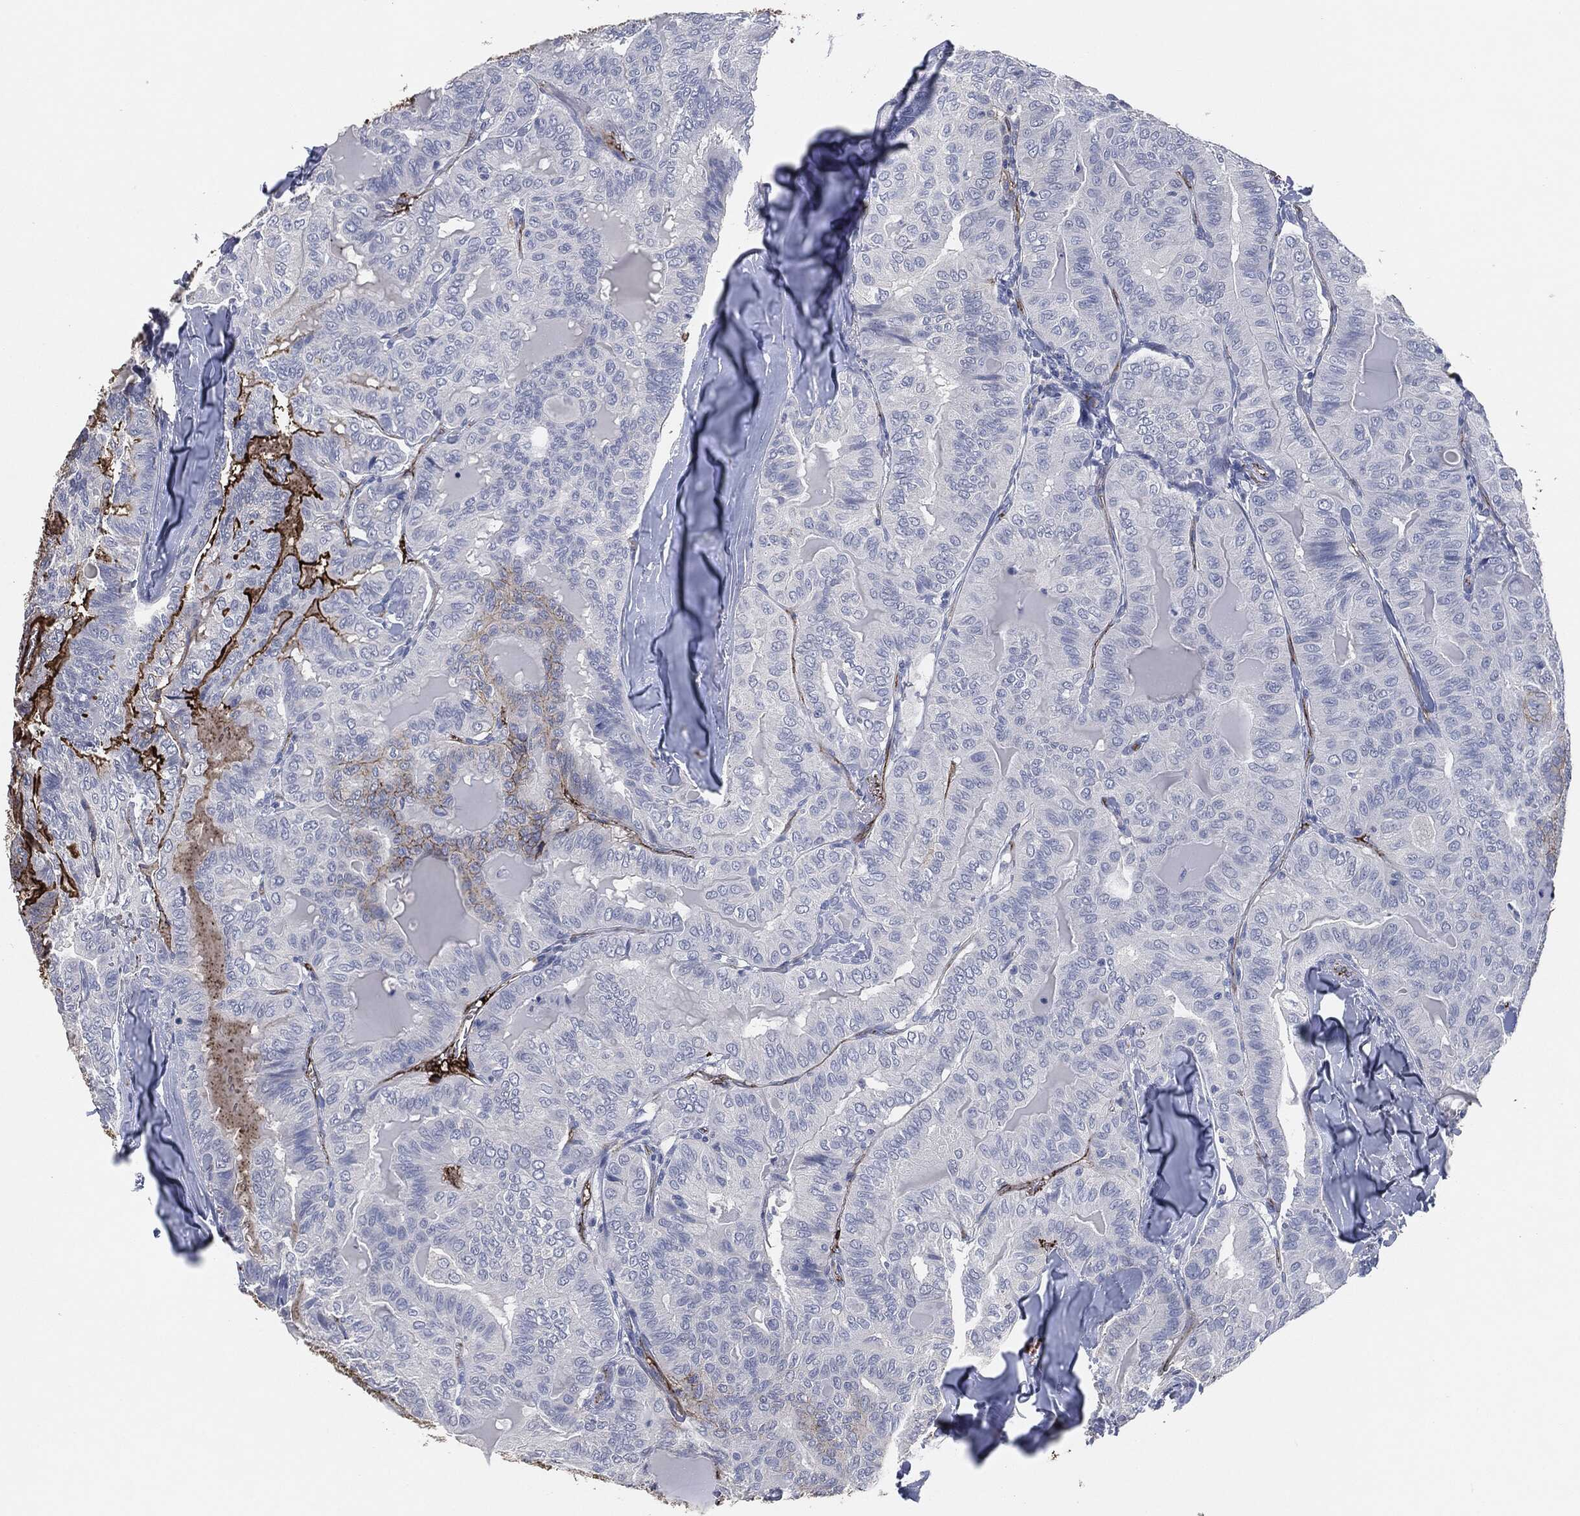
{"staining": {"intensity": "strong", "quantity": "<25%", "location": "cytoplasmic/membranous"}, "tissue": "thyroid cancer", "cell_type": "Tumor cells", "image_type": "cancer", "snomed": [{"axis": "morphology", "description": "Papillary adenocarcinoma, NOS"}, {"axis": "topography", "description": "Thyroid gland"}], "caption": "Protein staining shows strong cytoplasmic/membranous positivity in about <25% of tumor cells in papillary adenocarcinoma (thyroid).", "gene": "APOB", "patient": {"sex": "female", "age": 68}}